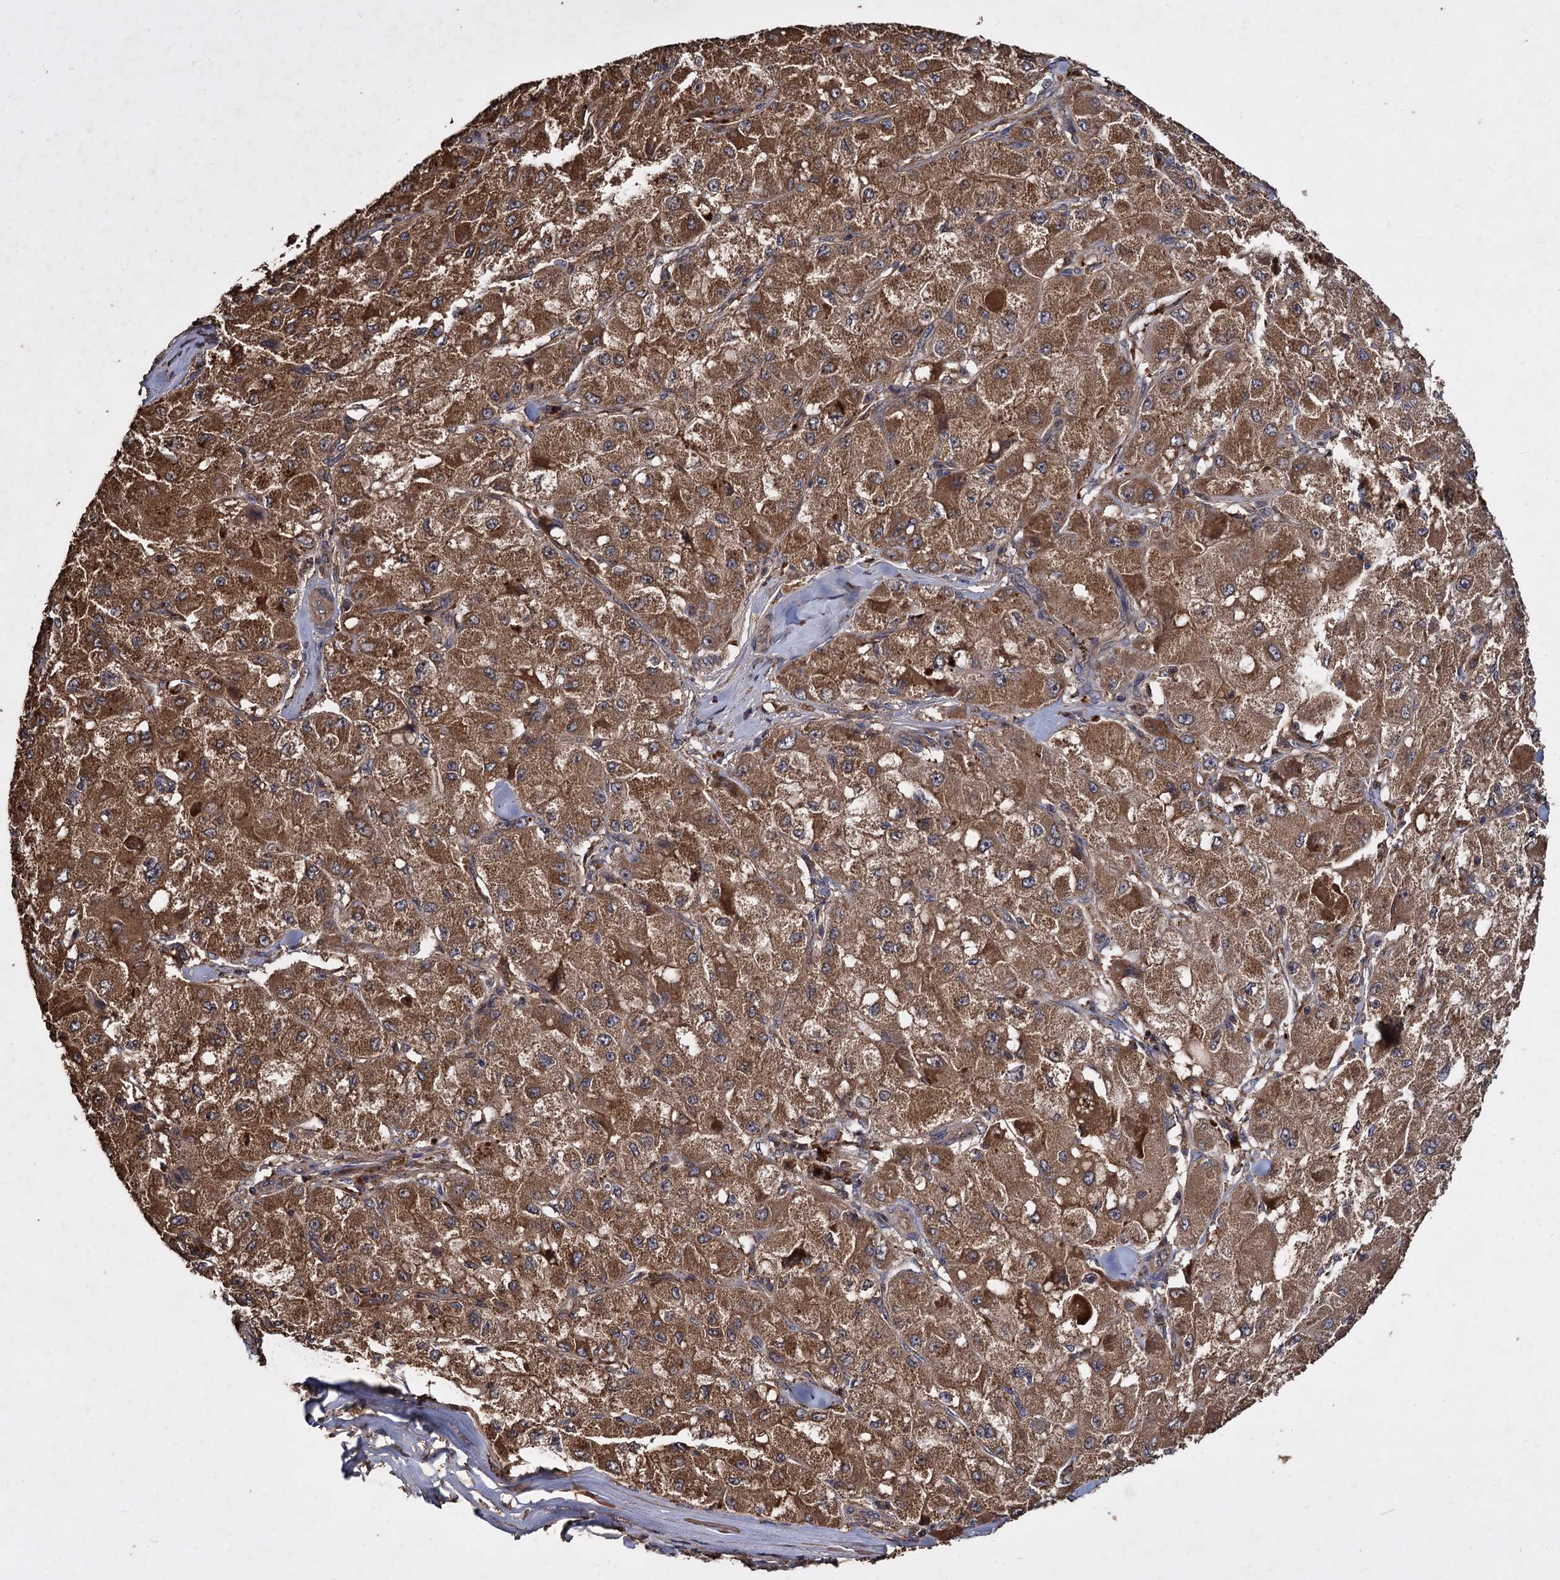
{"staining": {"intensity": "moderate", "quantity": ">75%", "location": "cytoplasmic/membranous"}, "tissue": "liver cancer", "cell_type": "Tumor cells", "image_type": "cancer", "snomed": [{"axis": "morphology", "description": "Carcinoma, Hepatocellular, NOS"}, {"axis": "topography", "description": "Liver"}], "caption": "This micrograph displays immunohistochemistry (IHC) staining of human liver cancer, with medium moderate cytoplasmic/membranous positivity in about >75% of tumor cells.", "gene": "GCLC", "patient": {"sex": "male", "age": 80}}